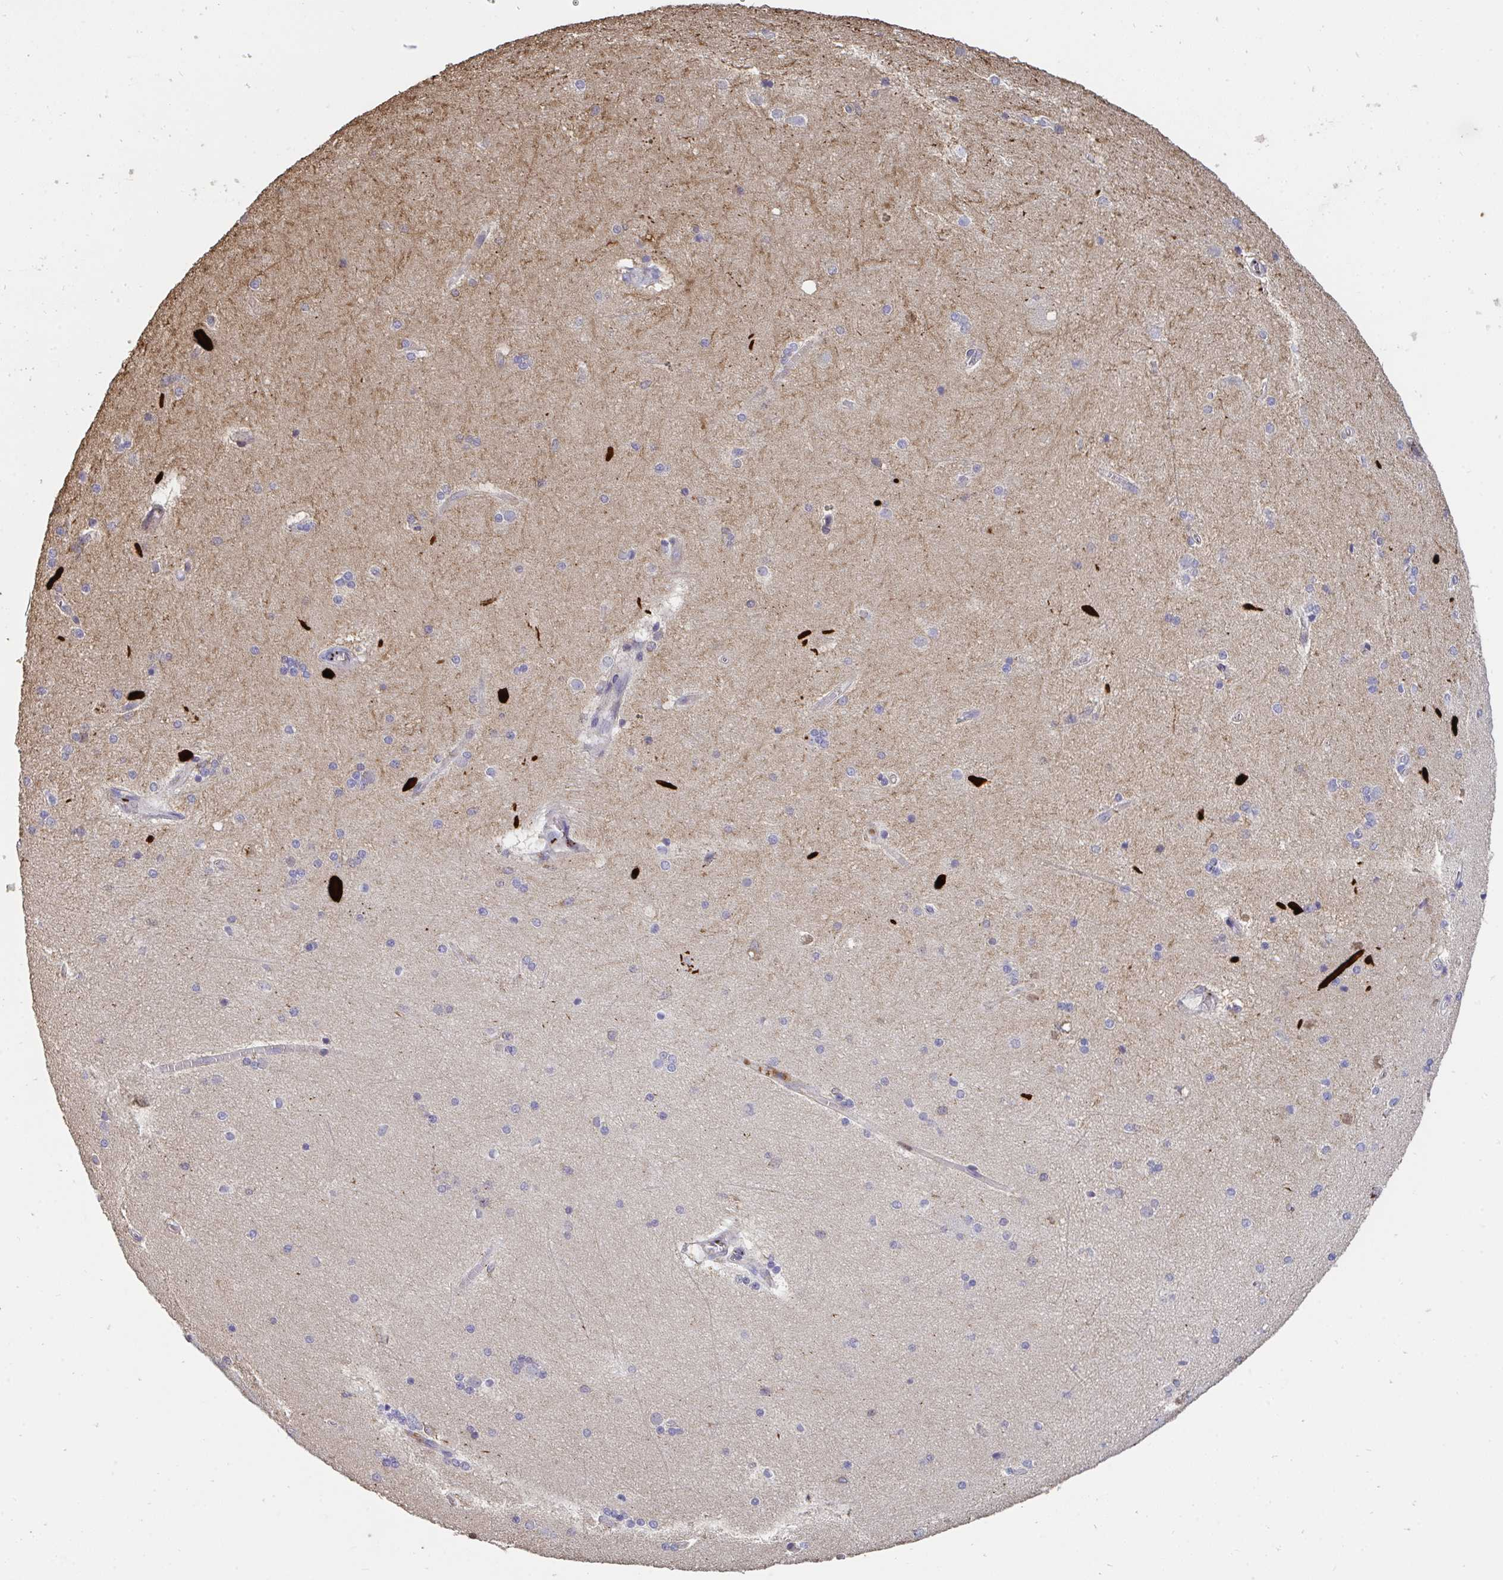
{"staining": {"intensity": "negative", "quantity": "none", "location": "none"}, "tissue": "hippocampus", "cell_type": "Glial cells", "image_type": "normal", "snomed": [{"axis": "morphology", "description": "Normal tissue, NOS"}, {"axis": "topography", "description": "Cerebral cortex"}, {"axis": "topography", "description": "Hippocampus"}], "caption": "High magnification brightfield microscopy of benign hippocampus stained with DAB (brown) and counterstained with hematoxylin (blue): glial cells show no significant expression. (DAB (3,3'-diaminobenzidine) immunohistochemistry, high magnification).", "gene": "CFL1", "patient": {"sex": "female", "age": 19}}